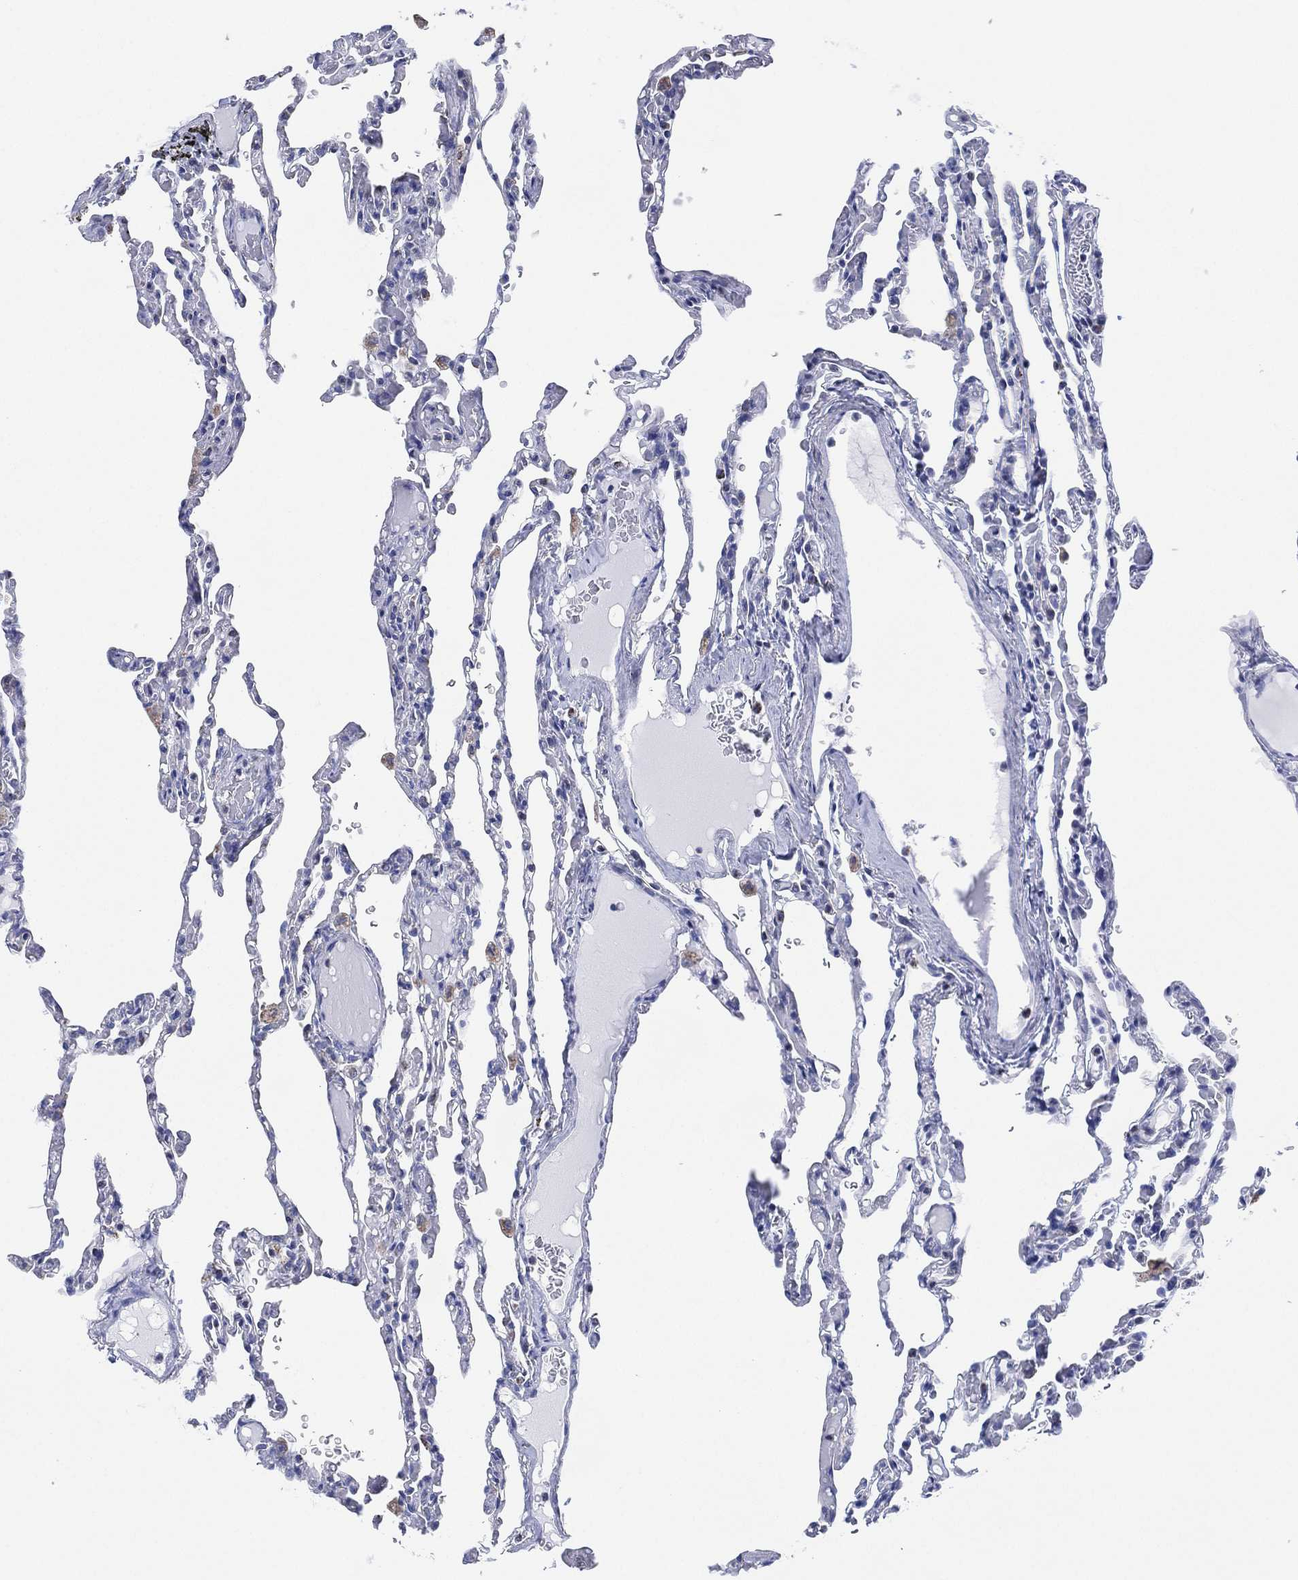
{"staining": {"intensity": "negative", "quantity": "none", "location": "none"}, "tissue": "lung", "cell_type": "Alveolar cells", "image_type": "normal", "snomed": [{"axis": "morphology", "description": "Normal tissue, NOS"}, {"axis": "topography", "description": "Lung"}], "caption": "Immunohistochemical staining of normal lung displays no significant expression in alveolar cells.", "gene": "CFTR", "patient": {"sex": "female", "age": 43}}